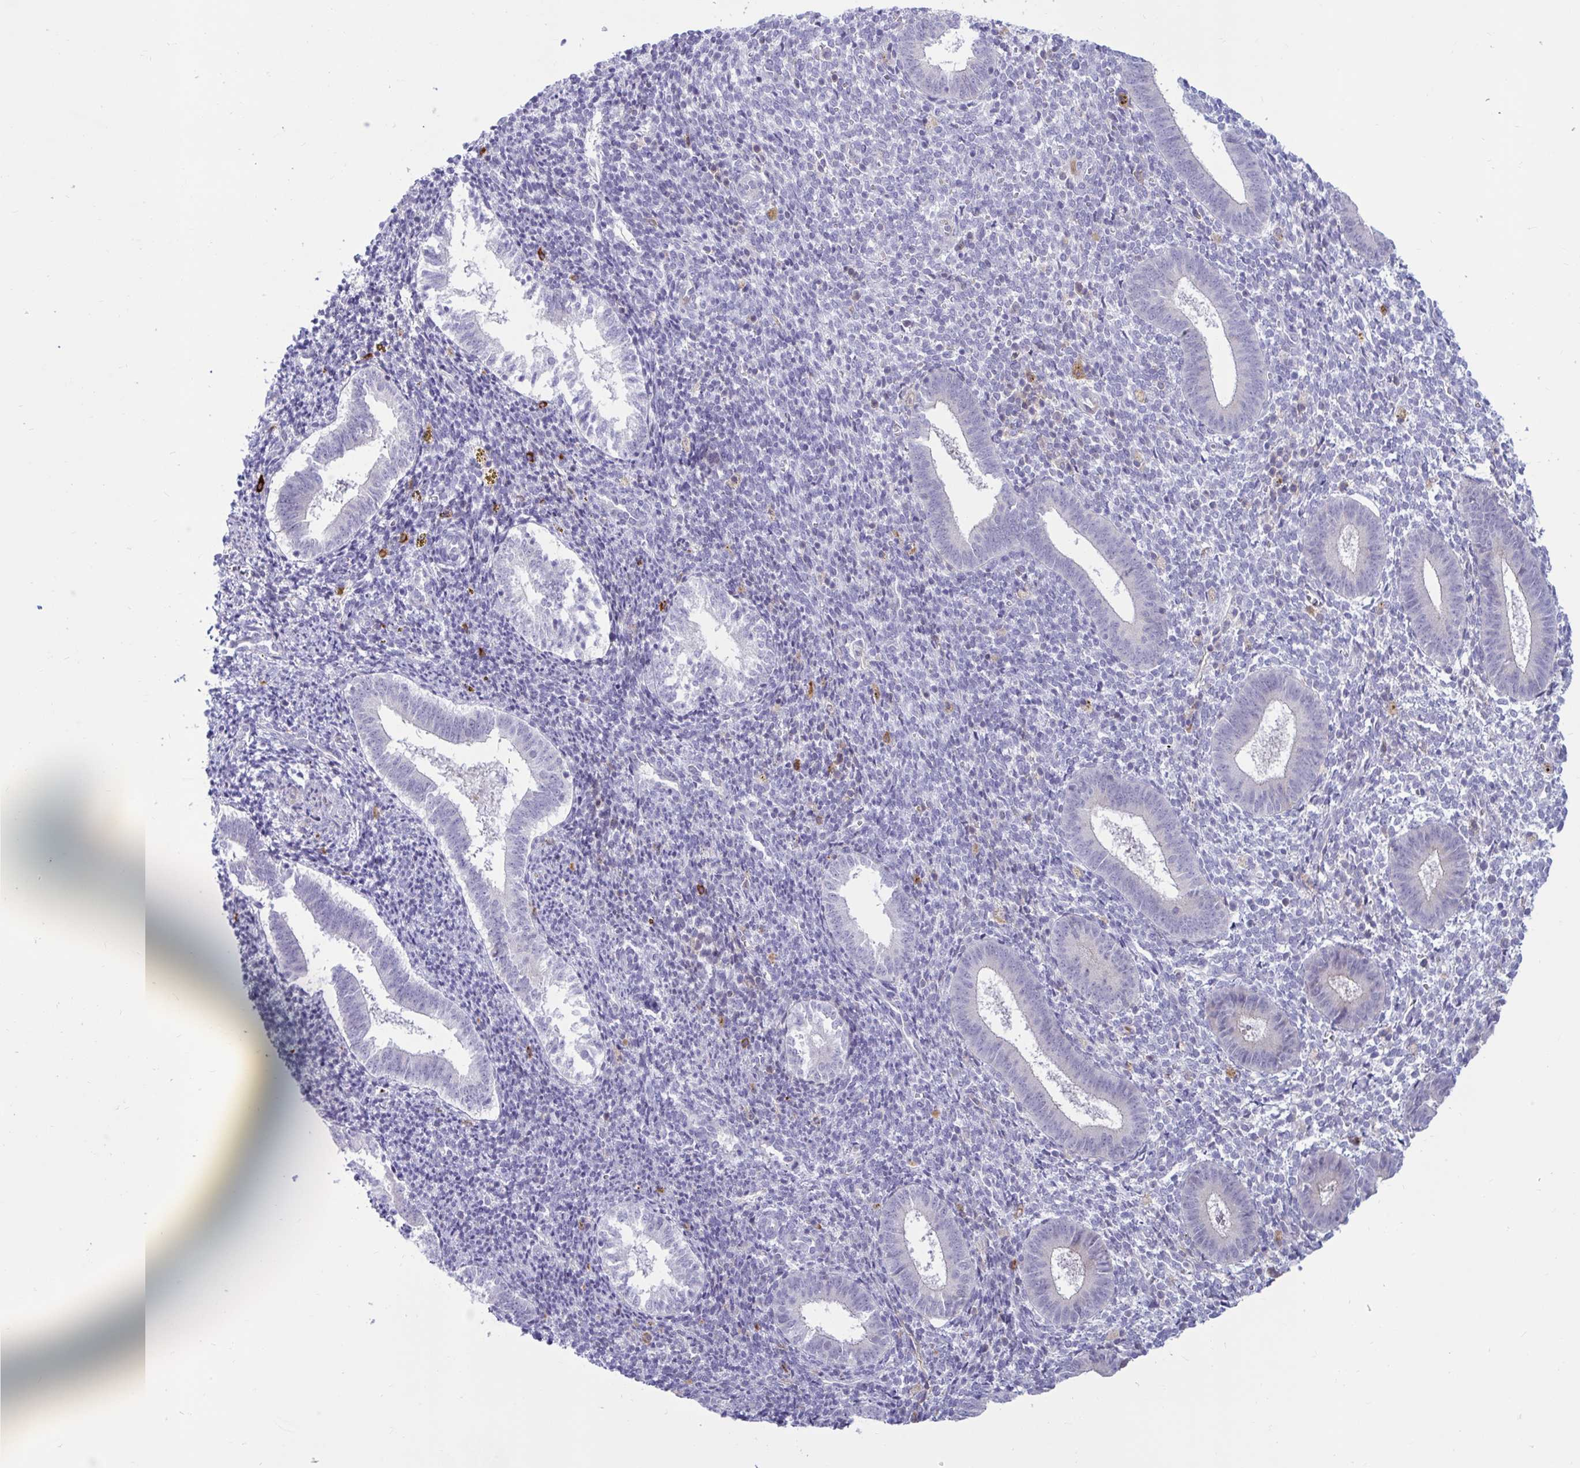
{"staining": {"intensity": "negative", "quantity": "none", "location": "none"}, "tissue": "endometrium", "cell_type": "Cells in endometrial stroma", "image_type": "normal", "snomed": [{"axis": "morphology", "description": "Normal tissue, NOS"}, {"axis": "topography", "description": "Endometrium"}], "caption": "Benign endometrium was stained to show a protein in brown. There is no significant staining in cells in endometrial stroma. (Brightfield microscopy of DAB (3,3'-diaminobenzidine) immunohistochemistry (IHC) at high magnification).", "gene": "FAM219B", "patient": {"sex": "female", "age": 25}}